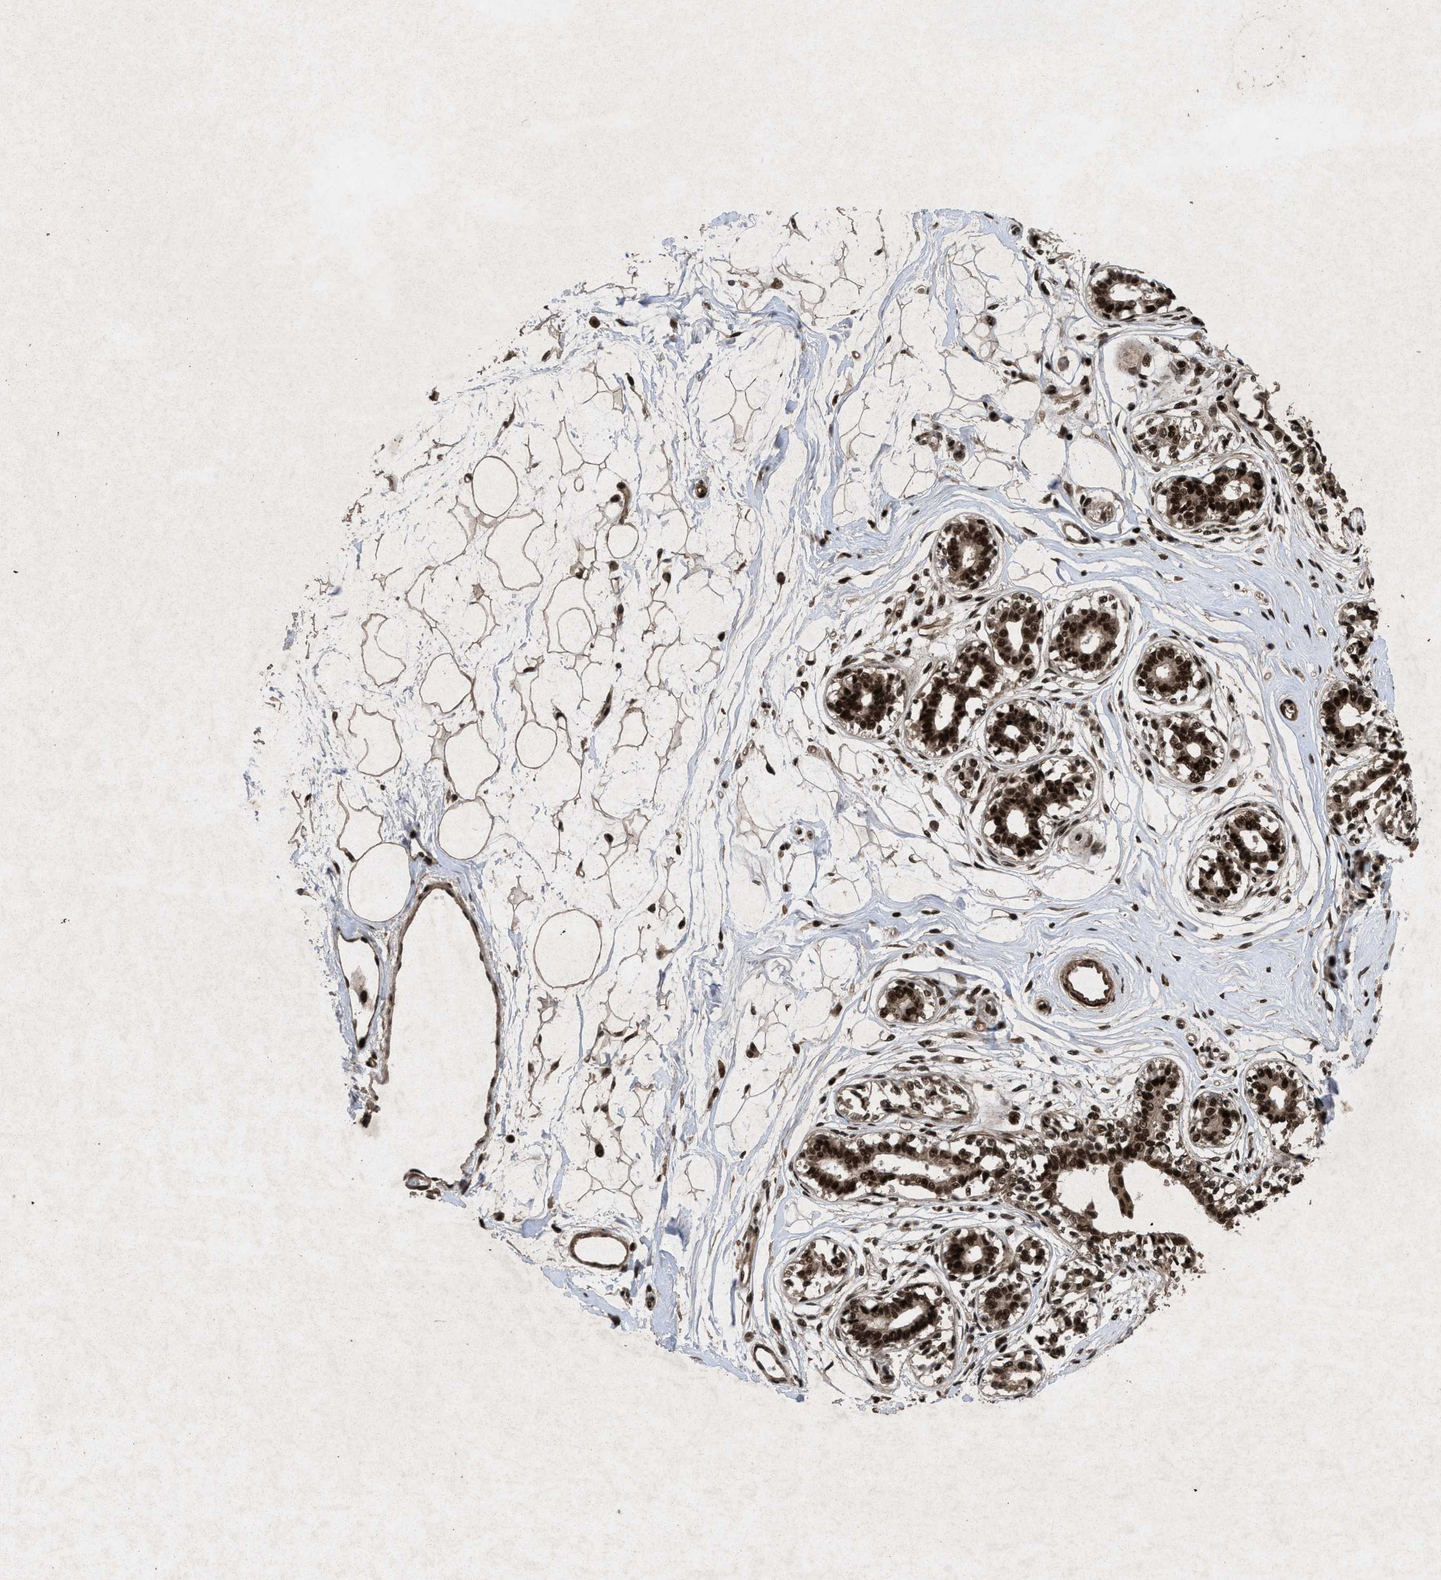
{"staining": {"intensity": "weak", "quantity": "25%-75%", "location": "cytoplasmic/membranous"}, "tissue": "breast", "cell_type": "Adipocytes", "image_type": "normal", "snomed": [{"axis": "morphology", "description": "Normal tissue, NOS"}, {"axis": "topography", "description": "Breast"}], "caption": "Immunohistochemistry of normal human breast displays low levels of weak cytoplasmic/membranous staining in about 25%-75% of adipocytes.", "gene": "WIZ", "patient": {"sex": "female", "age": 45}}